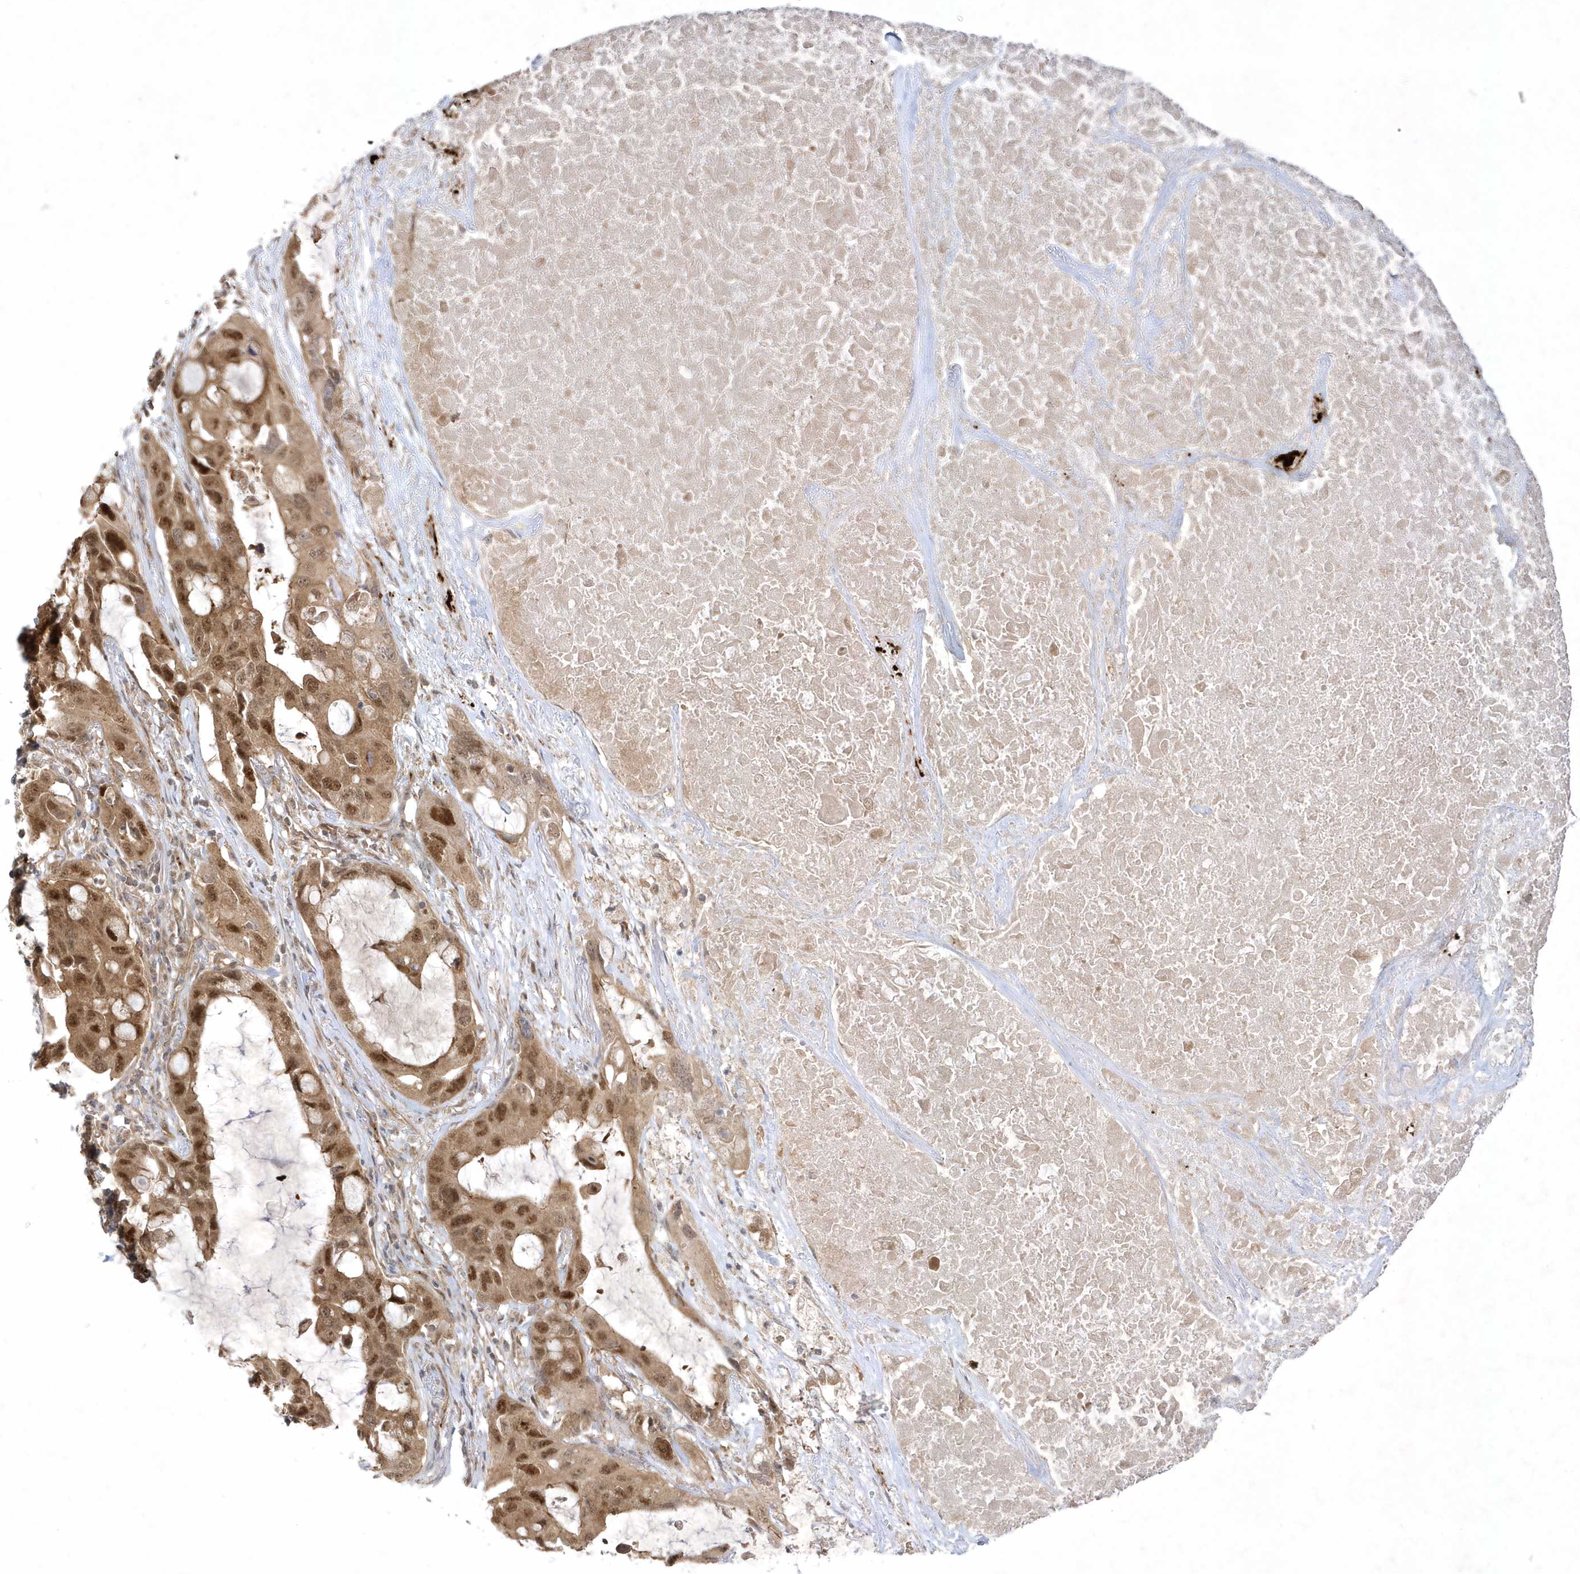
{"staining": {"intensity": "moderate", "quantity": ">75%", "location": "cytoplasmic/membranous,nuclear"}, "tissue": "lung cancer", "cell_type": "Tumor cells", "image_type": "cancer", "snomed": [{"axis": "morphology", "description": "Squamous cell carcinoma, NOS"}, {"axis": "topography", "description": "Lung"}], "caption": "Immunohistochemistry (DAB (3,3'-diaminobenzidine)) staining of squamous cell carcinoma (lung) shows moderate cytoplasmic/membranous and nuclear protein expression in about >75% of tumor cells. (DAB (3,3'-diaminobenzidine) IHC, brown staining for protein, blue staining for nuclei).", "gene": "NAF1", "patient": {"sex": "female", "age": 73}}